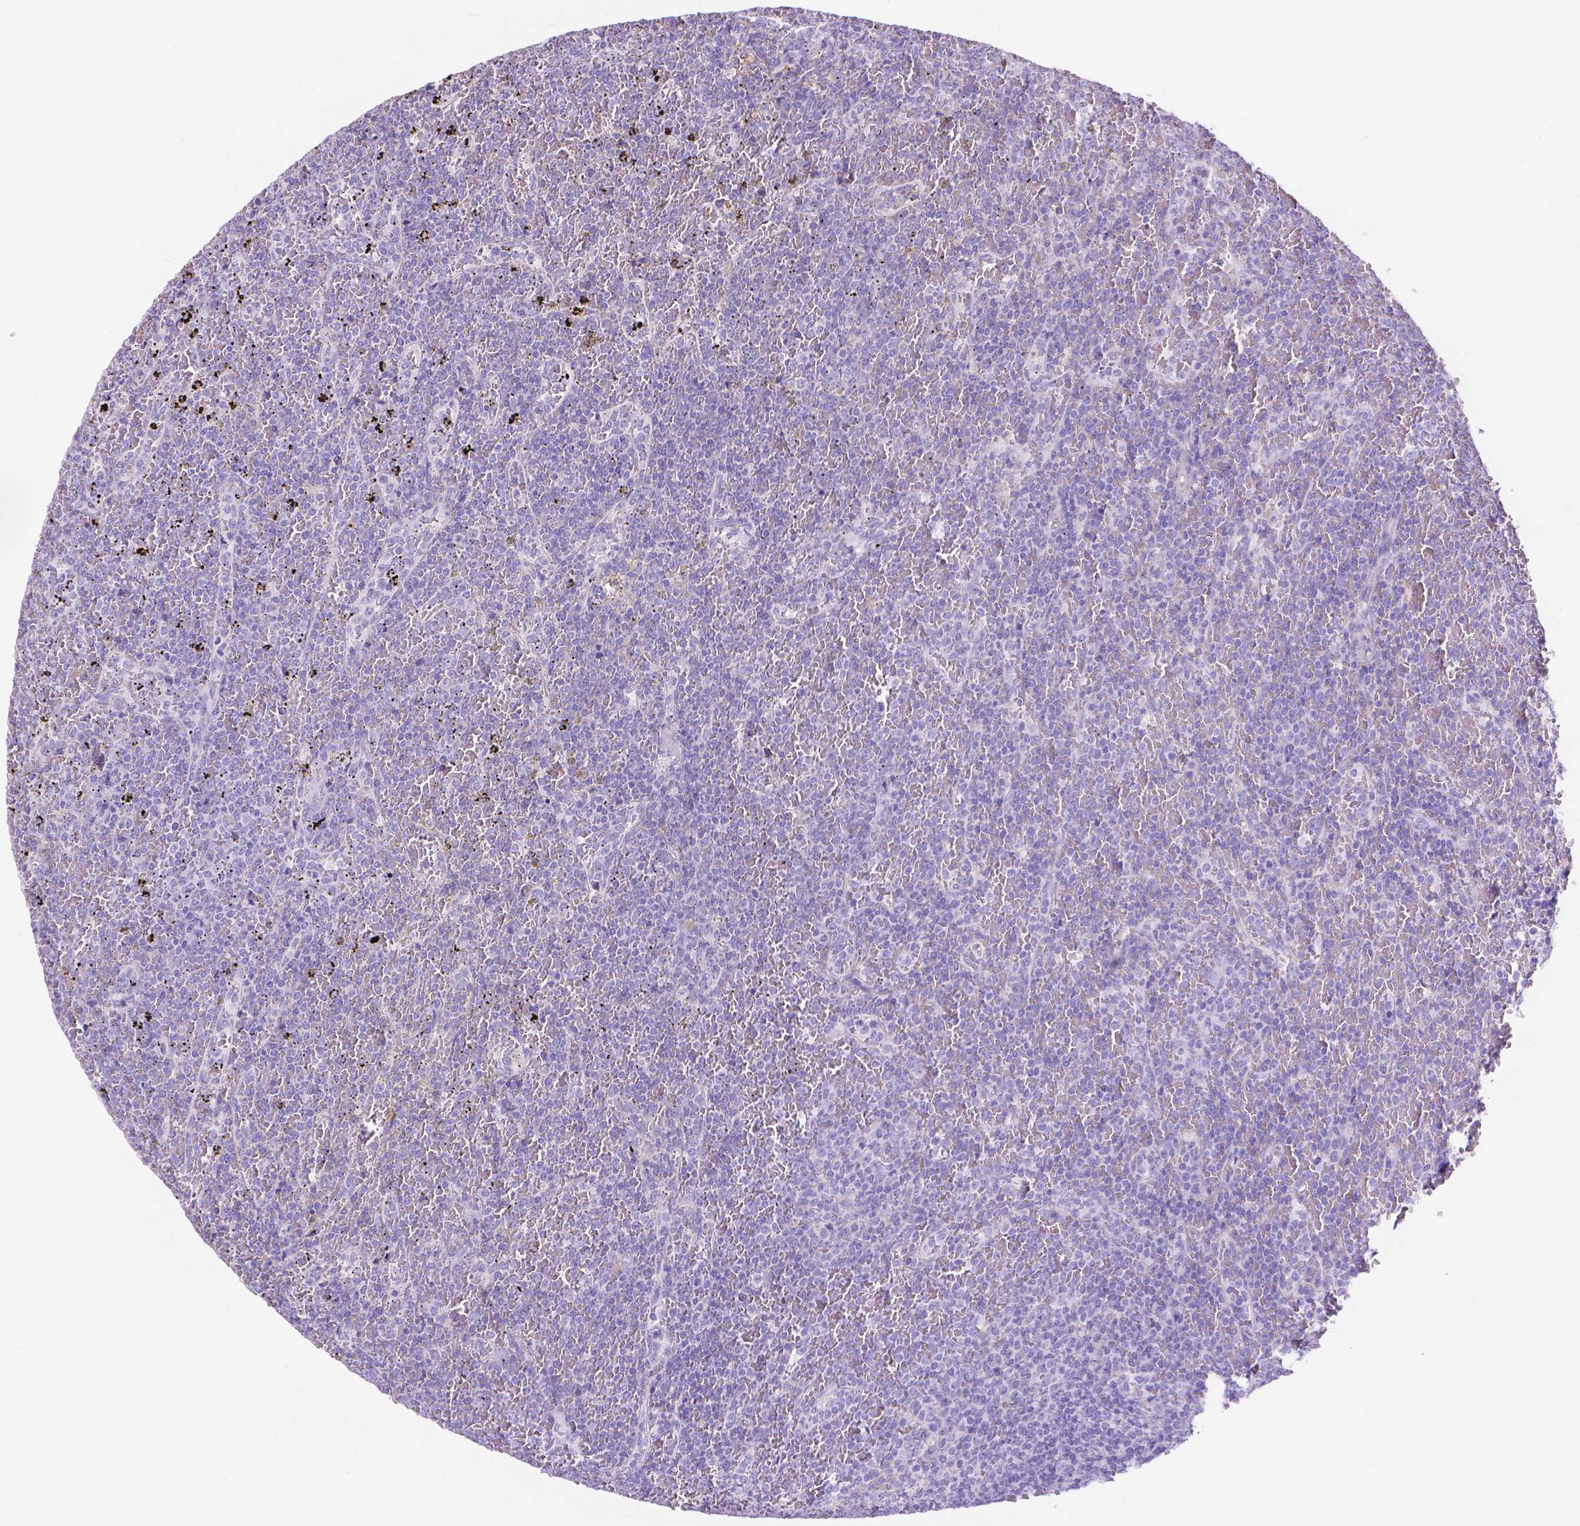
{"staining": {"intensity": "negative", "quantity": "none", "location": "none"}, "tissue": "lymphoma", "cell_type": "Tumor cells", "image_type": "cancer", "snomed": [{"axis": "morphology", "description": "Malignant lymphoma, non-Hodgkin's type, Low grade"}, {"axis": "topography", "description": "Spleen"}], "caption": "A micrograph of human low-grade malignant lymphoma, non-Hodgkin's type is negative for staining in tumor cells.", "gene": "MBLAC1", "patient": {"sex": "female", "age": 77}}